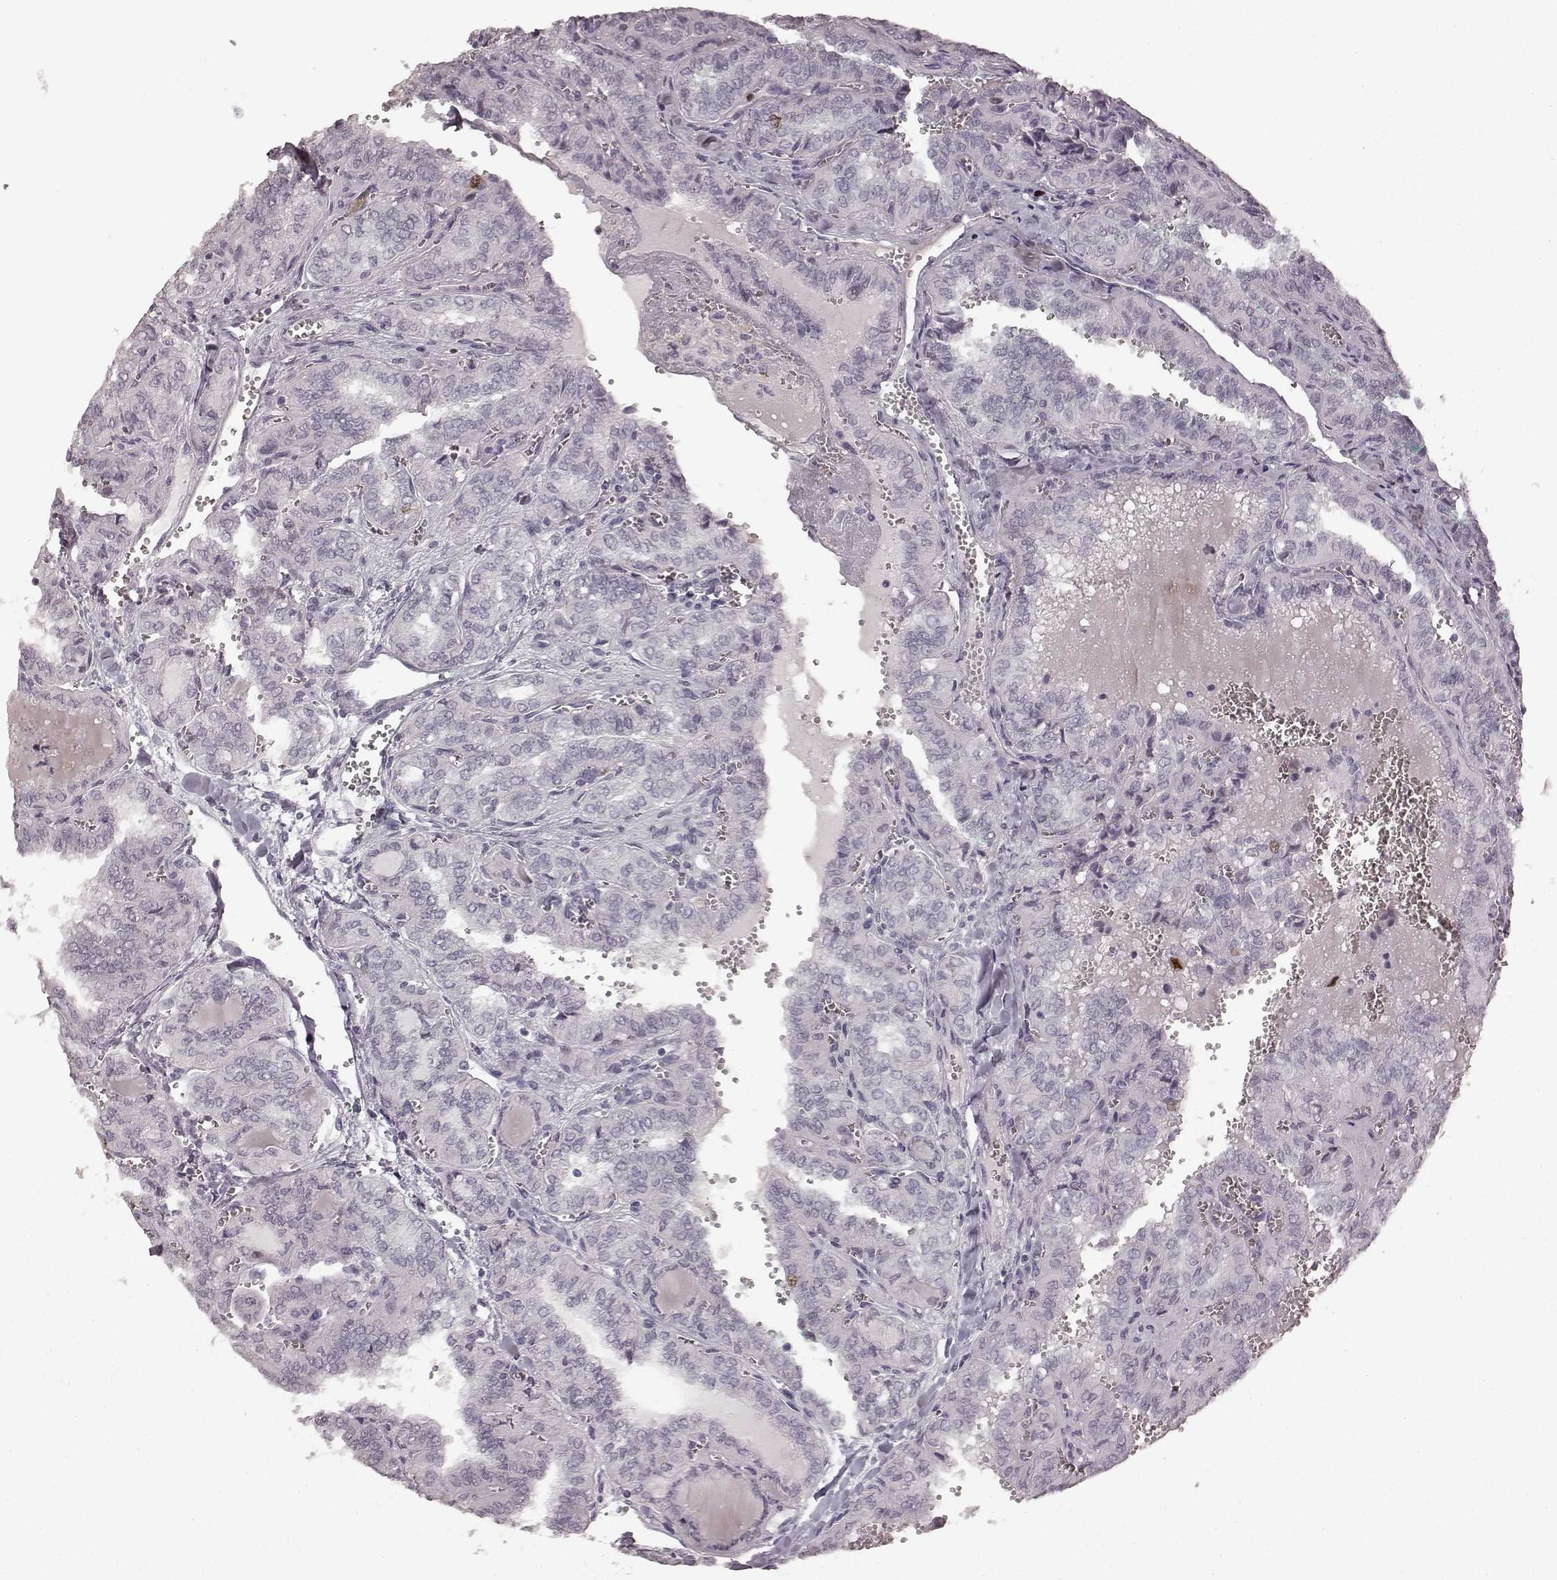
{"staining": {"intensity": "moderate", "quantity": "<25%", "location": "nuclear"}, "tissue": "thyroid cancer", "cell_type": "Tumor cells", "image_type": "cancer", "snomed": [{"axis": "morphology", "description": "Papillary adenocarcinoma, NOS"}, {"axis": "topography", "description": "Thyroid gland"}], "caption": "Immunohistochemistry (IHC) micrograph of thyroid cancer (papillary adenocarcinoma) stained for a protein (brown), which demonstrates low levels of moderate nuclear positivity in approximately <25% of tumor cells.", "gene": "CCNA2", "patient": {"sex": "female", "age": 41}}